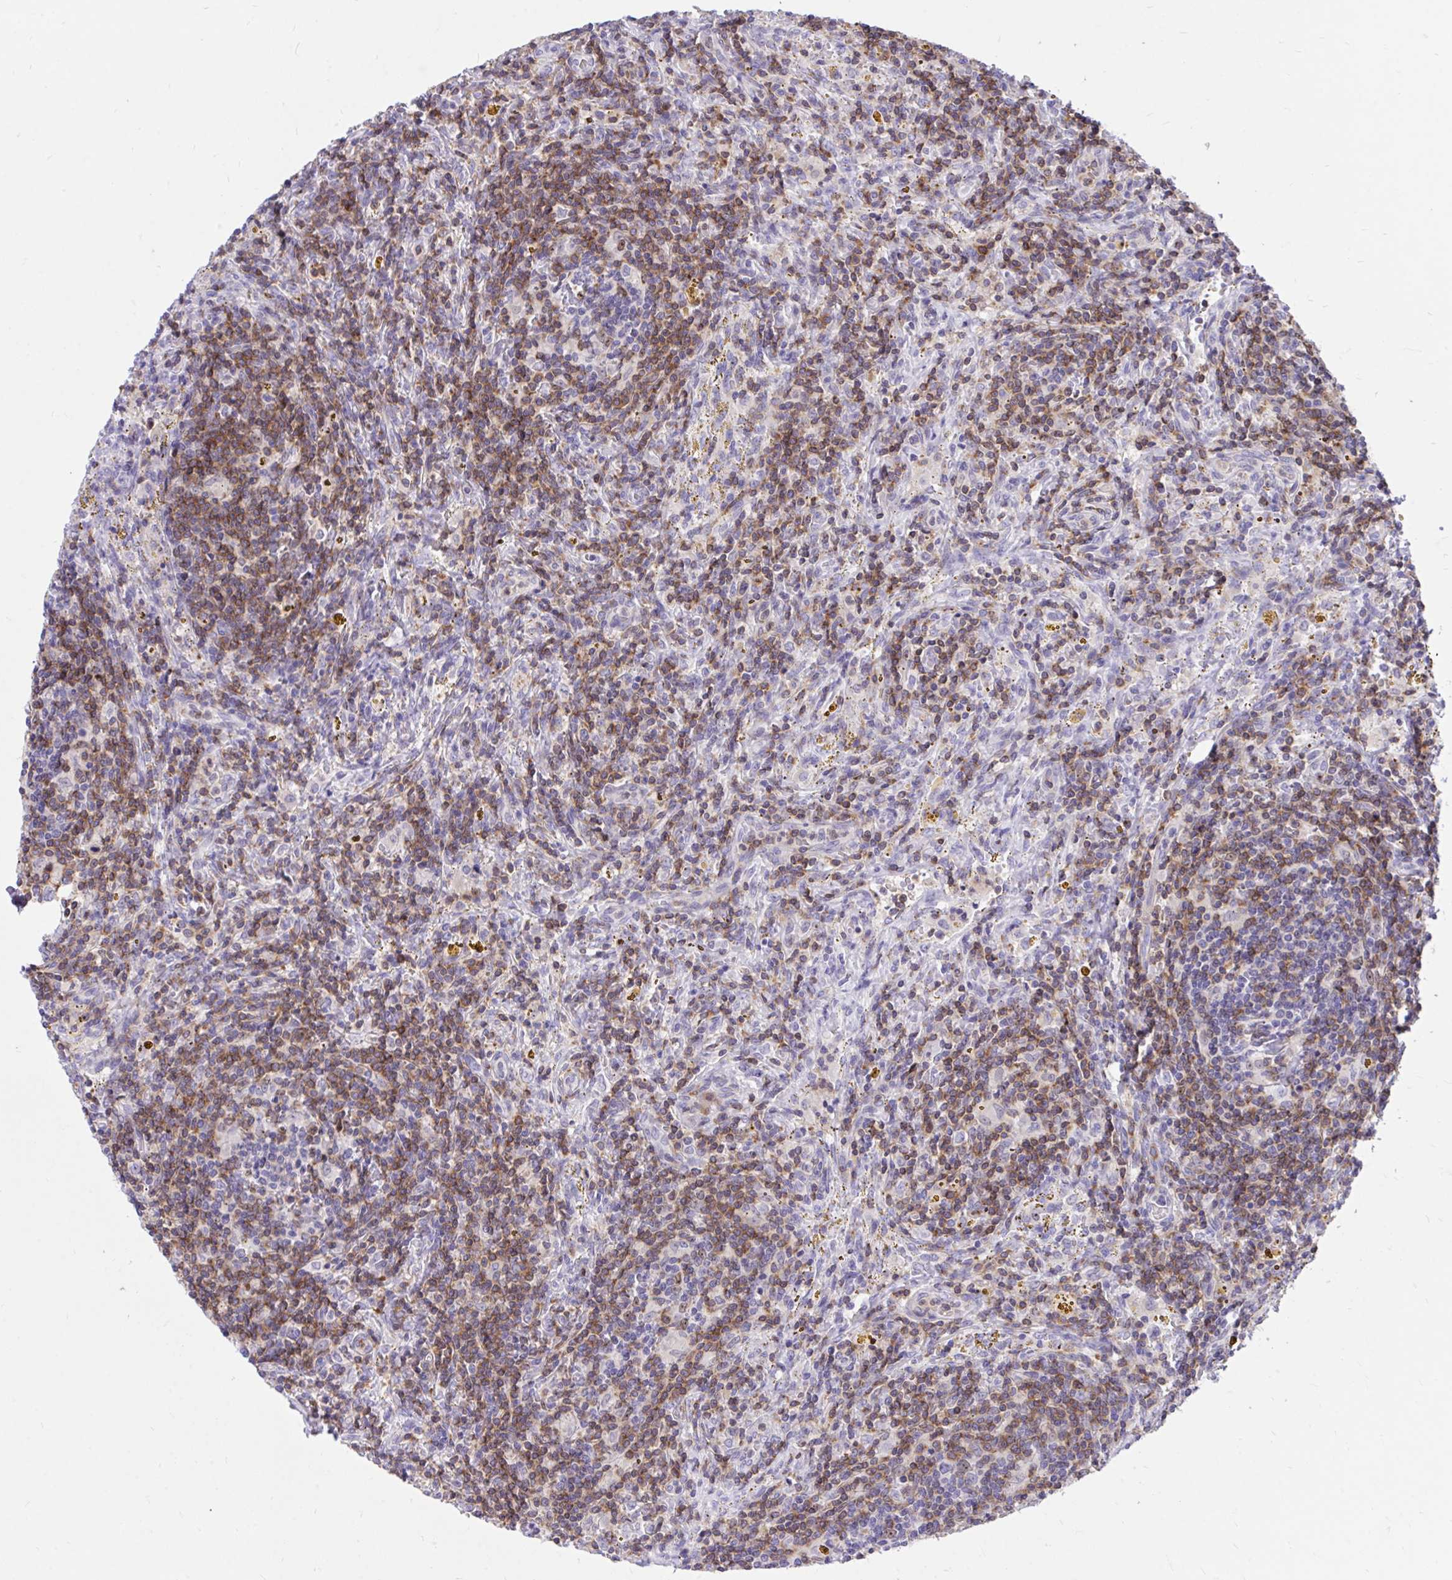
{"staining": {"intensity": "moderate", "quantity": "25%-75%", "location": "cytoplasmic/membranous"}, "tissue": "lymphoma", "cell_type": "Tumor cells", "image_type": "cancer", "snomed": [{"axis": "morphology", "description": "Malignant lymphoma, non-Hodgkin's type, Low grade"}, {"axis": "topography", "description": "Spleen"}], "caption": "This histopathology image exhibits lymphoma stained with IHC to label a protein in brown. The cytoplasmic/membranous of tumor cells show moderate positivity for the protein. Nuclei are counter-stained blue.", "gene": "CXCL8", "patient": {"sex": "female", "age": 70}}